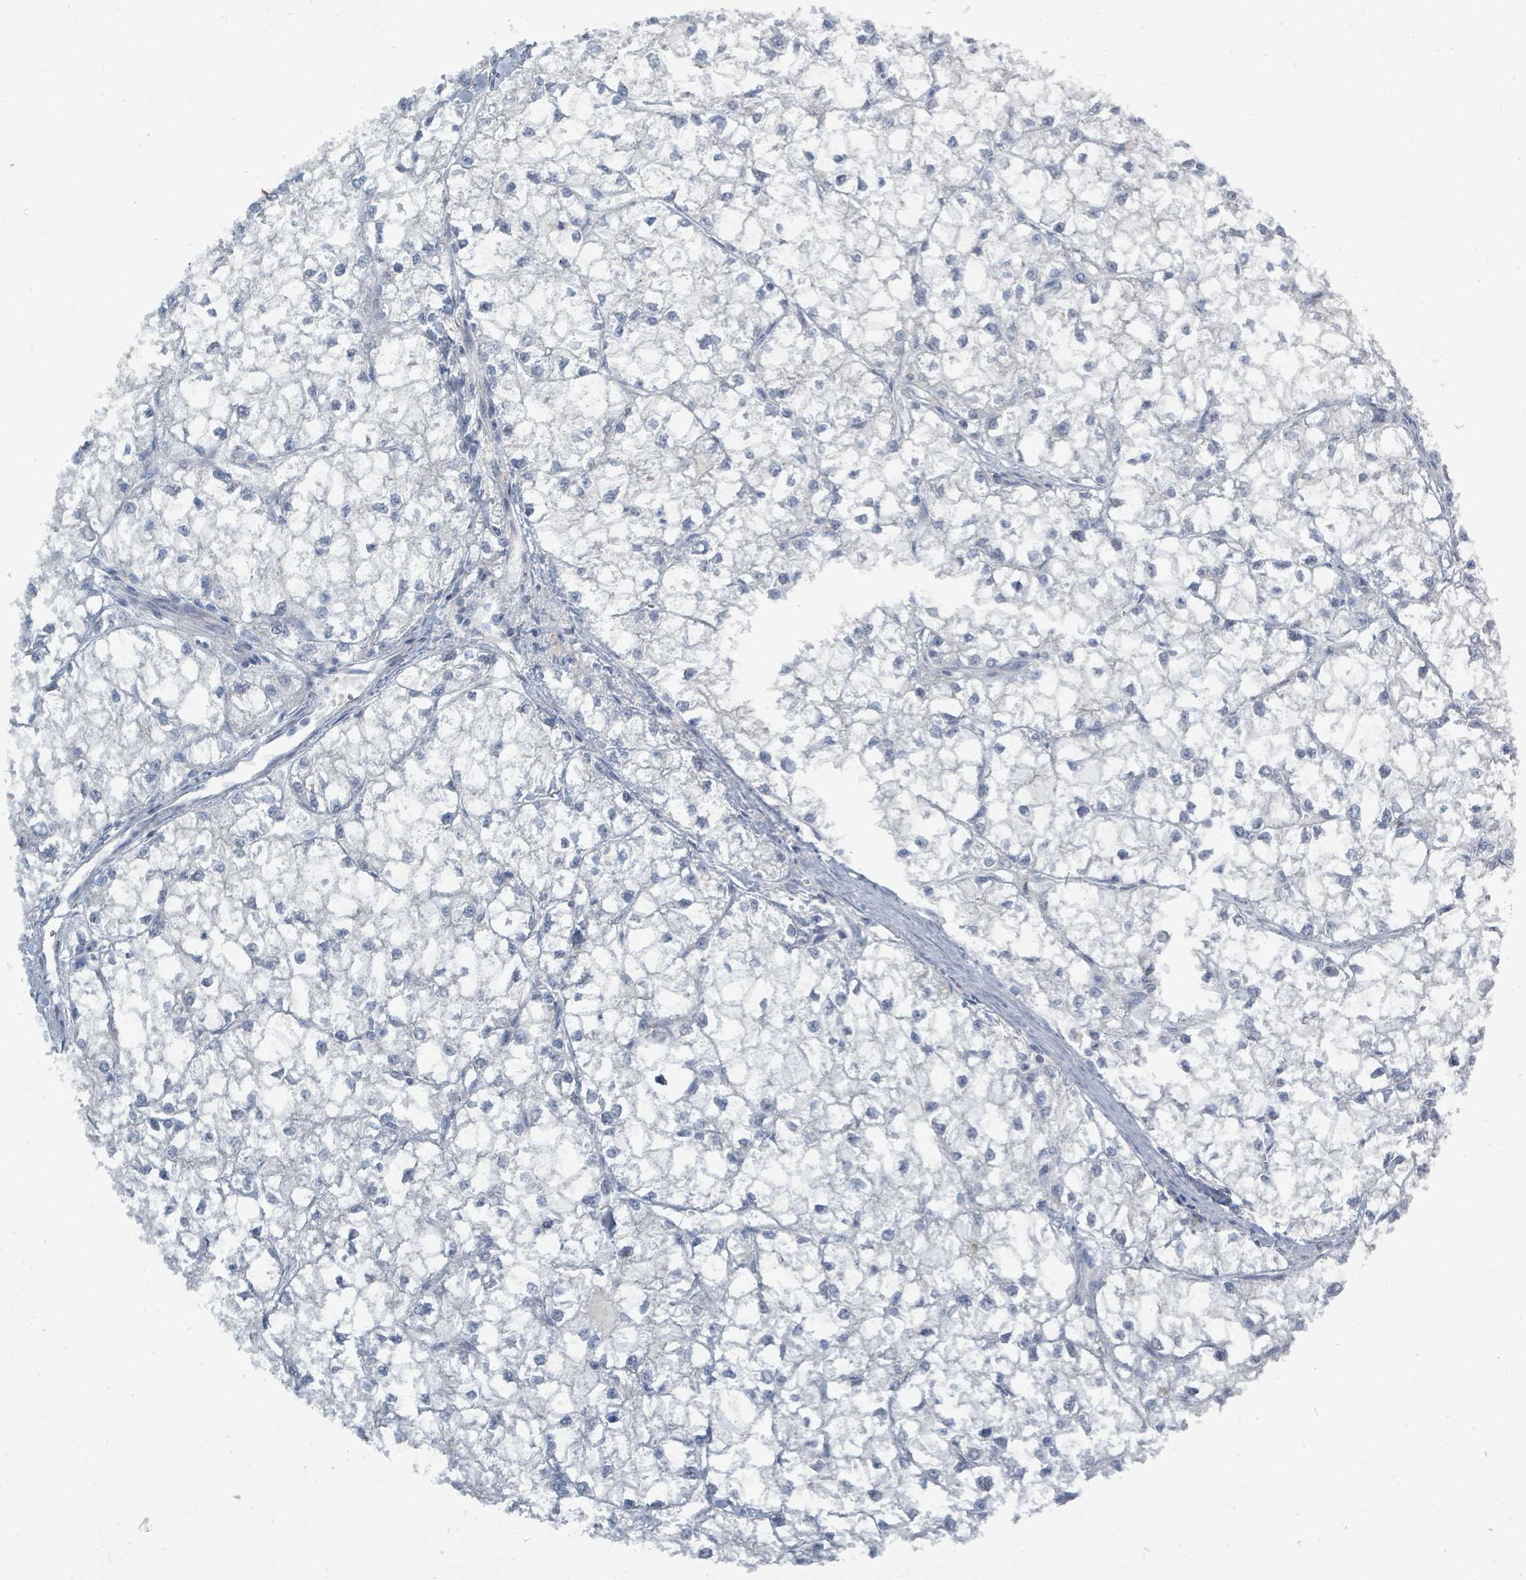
{"staining": {"intensity": "negative", "quantity": "none", "location": "none"}, "tissue": "liver cancer", "cell_type": "Tumor cells", "image_type": "cancer", "snomed": [{"axis": "morphology", "description": "Carcinoma, Hepatocellular, NOS"}, {"axis": "topography", "description": "Liver"}], "caption": "Immunohistochemistry (IHC) image of liver hepatocellular carcinoma stained for a protein (brown), which reveals no staining in tumor cells.", "gene": "SLC25A23", "patient": {"sex": "female", "age": 43}}